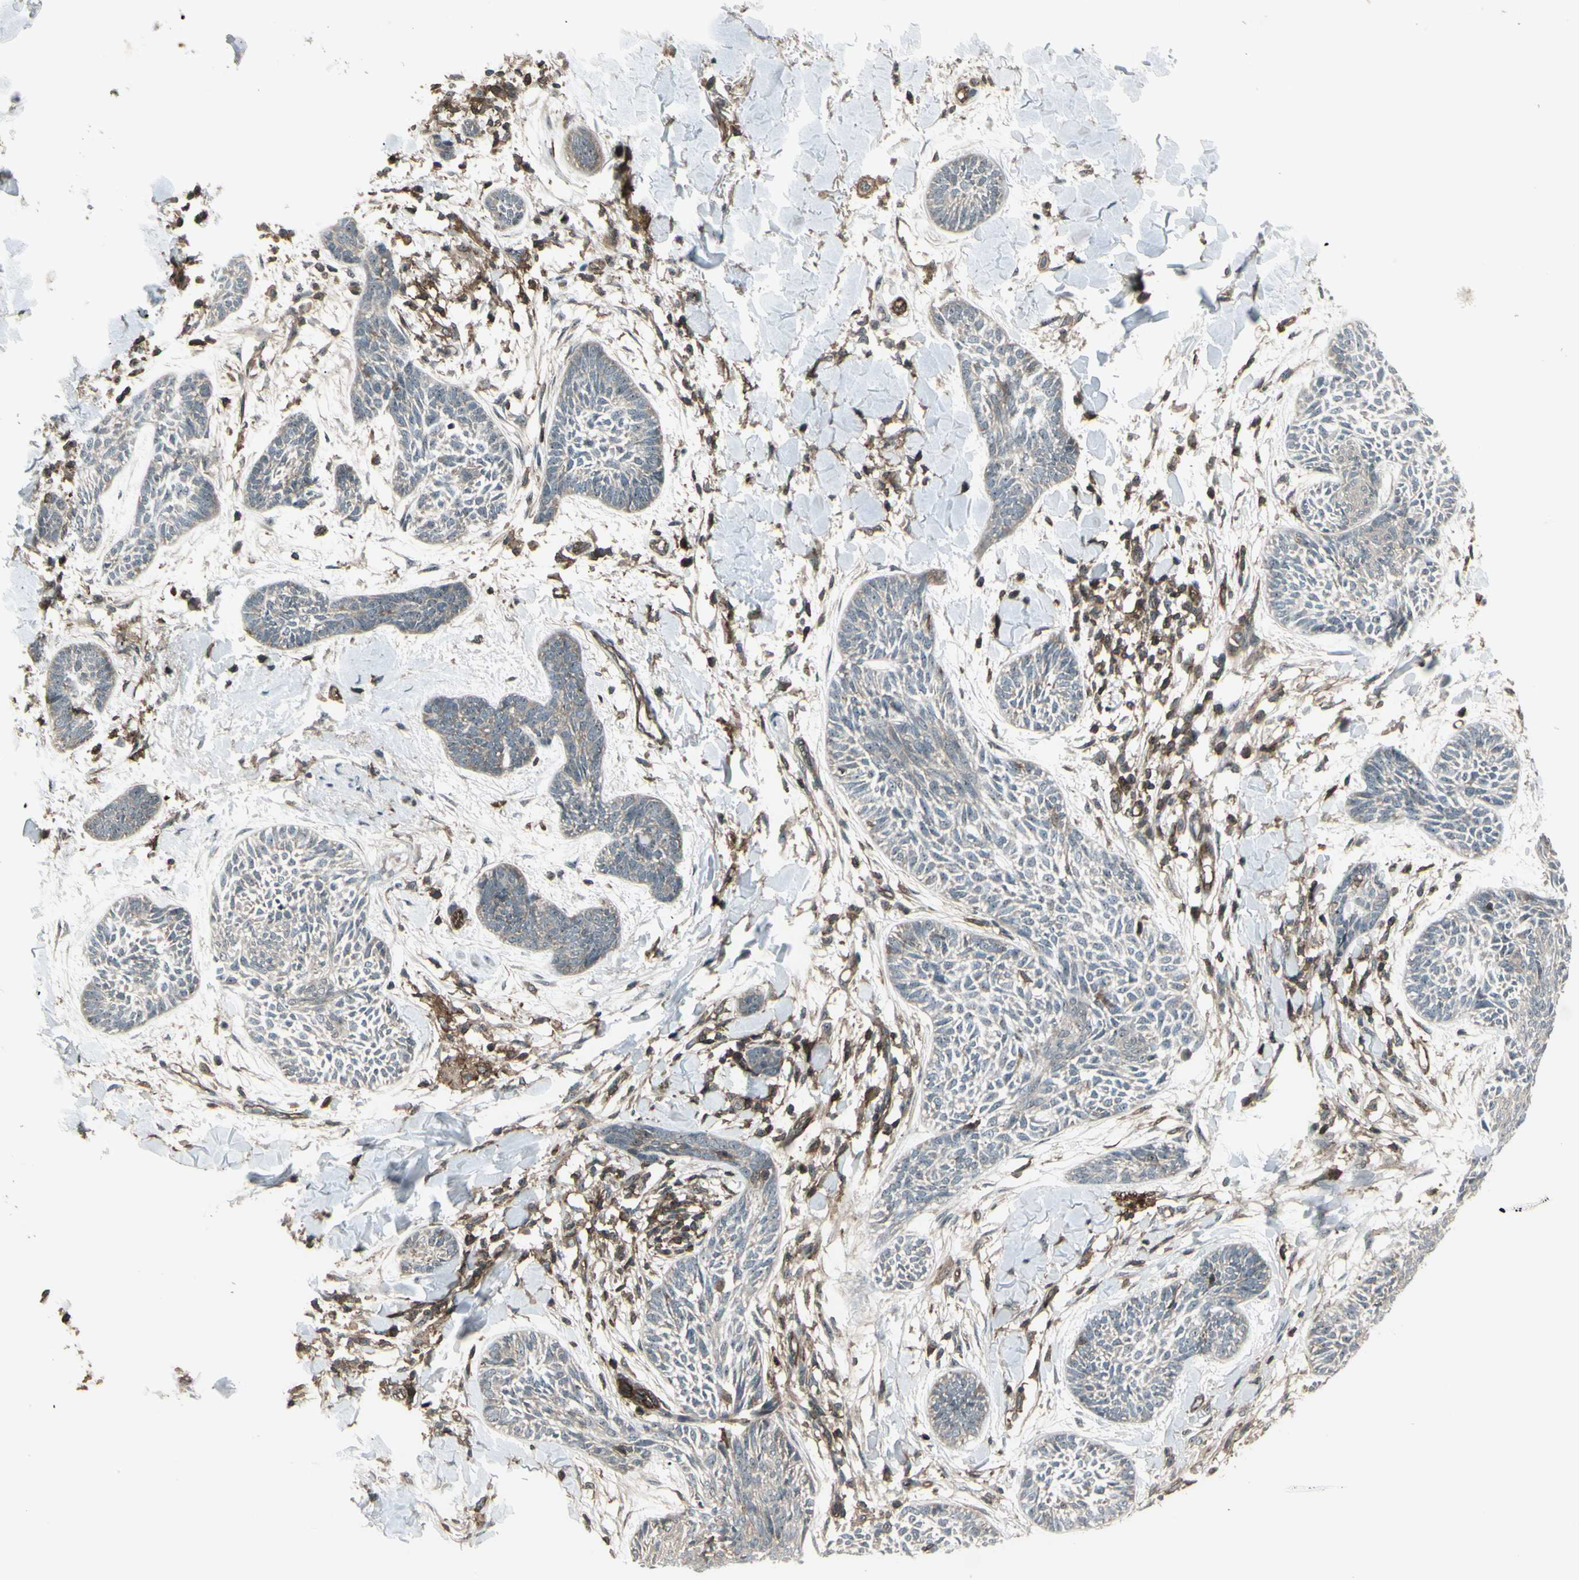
{"staining": {"intensity": "weak", "quantity": "<25%", "location": "cytoplasmic/membranous"}, "tissue": "skin cancer", "cell_type": "Tumor cells", "image_type": "cancer", "snomed": [{"axis": "morphology", "description": "Papilloma, NOS"}, {"axis": "morphology", "description": "Basal cell carcinoma"}, {"axis": "topography", "description": "Skin"}], "caption": "The immunohistochemistry (IHC) image has no significant positivity in tumor cells of skin papilloma tissue.", "gene": "FXYD5", "patient": {"sex": "male", "age": 87}}